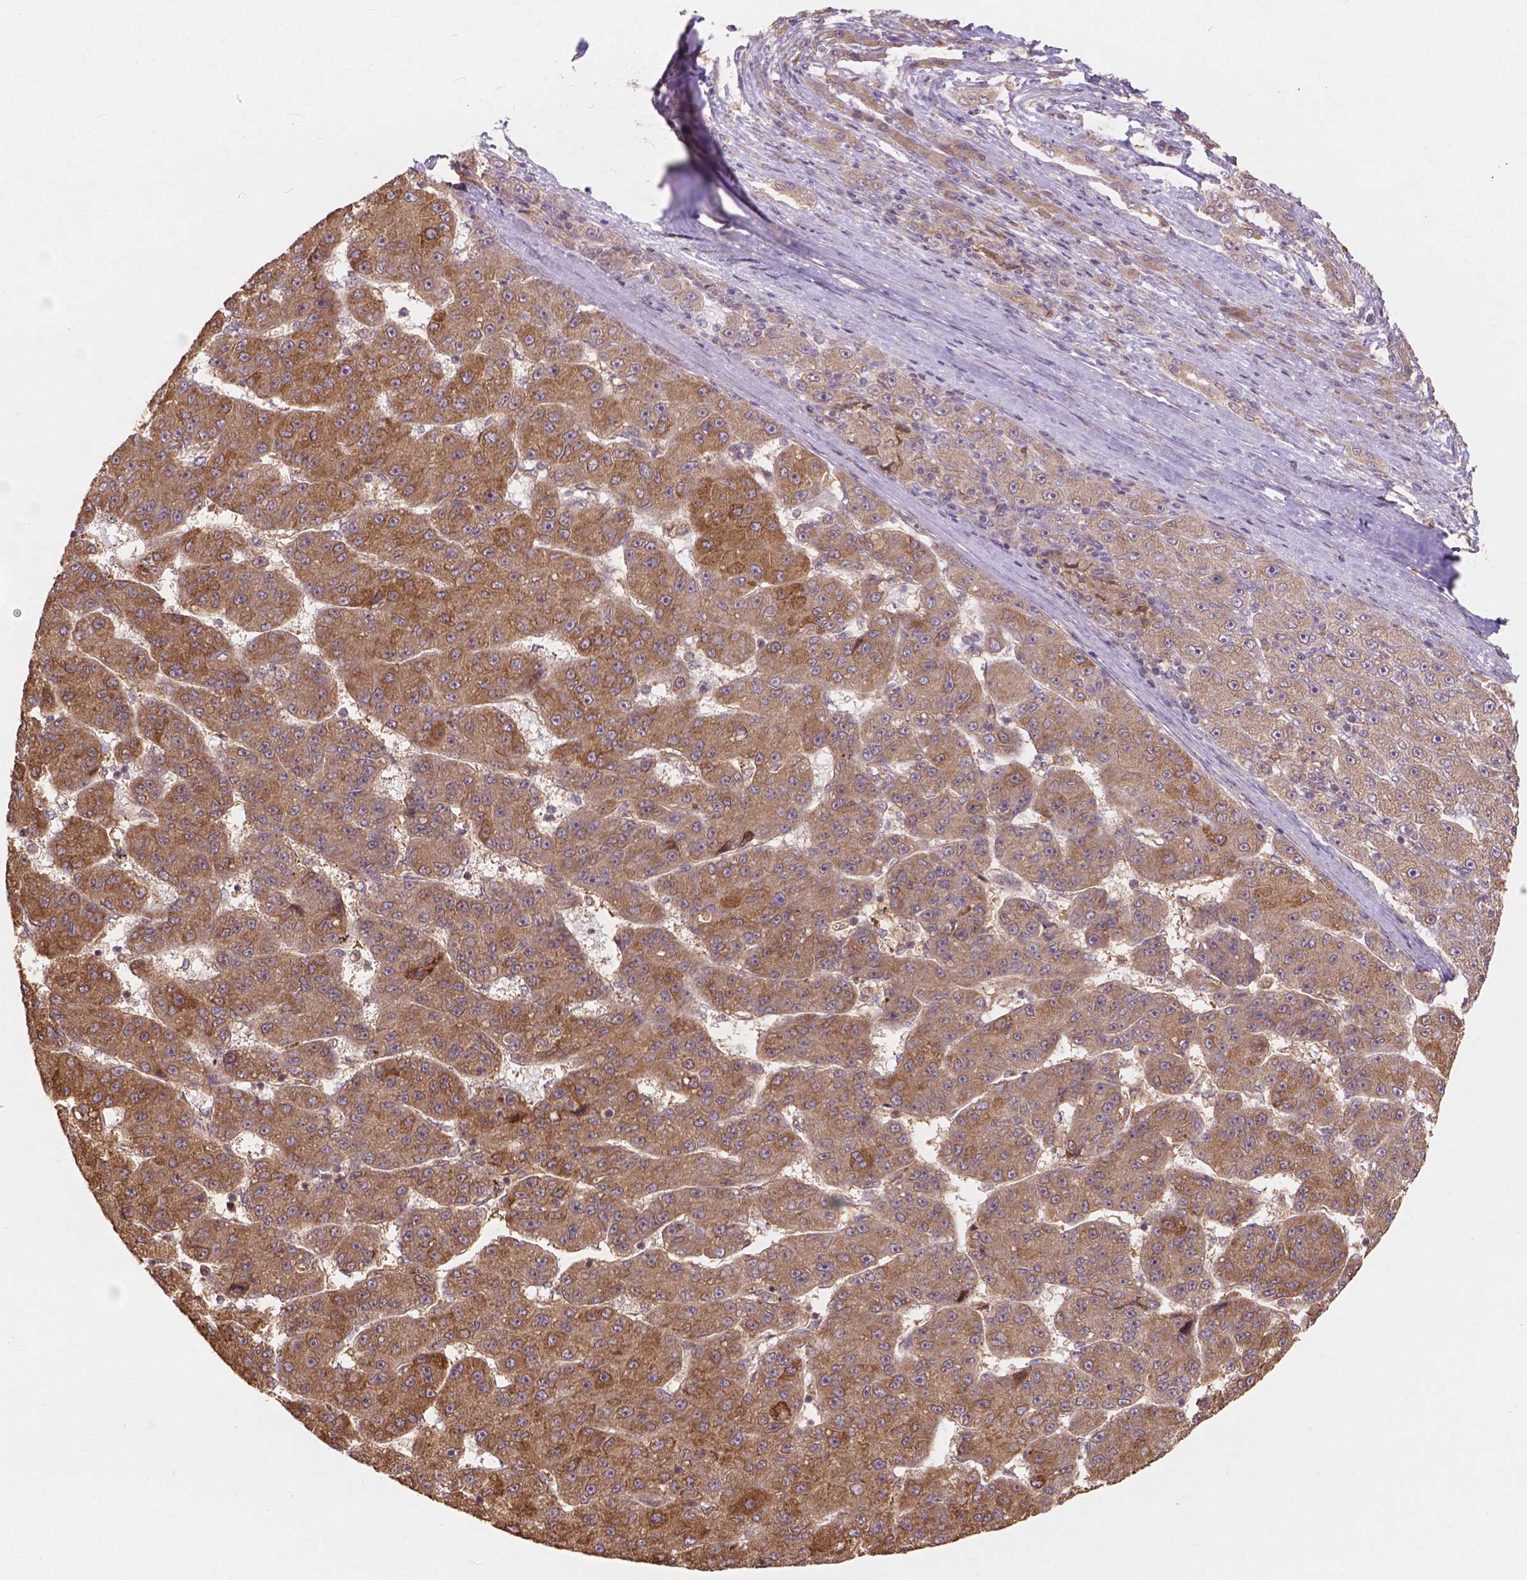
{"staining": {"intensity": "moderate", "quantity": ">75%", "location": "cytoplasmic/membranous"}, "tissue": "liver cancer", "cell_type": "Tumor cells", "image_type": "cancer", "snomed": [{"axis": "morphology", "description": "Carcinoma, Hepatocellular, NOS"}, {"axis": "topography", "description": "Liver"}], "caption": "IHC staining of liver cancer, which exhibits medium levels of moderate cytoplasmic/membranous expression in approximately >75% of tumor cells indicating moderate cytoplasmic/membranous protein positivity. The staining was performed using DAB (3,3'-diaminobenzidine) (brown) for protein detection and nuclei were counterstained in hematoxylin (blue).", "gene": "TAB2", "patient": {"sex": "male", "age": 67}}